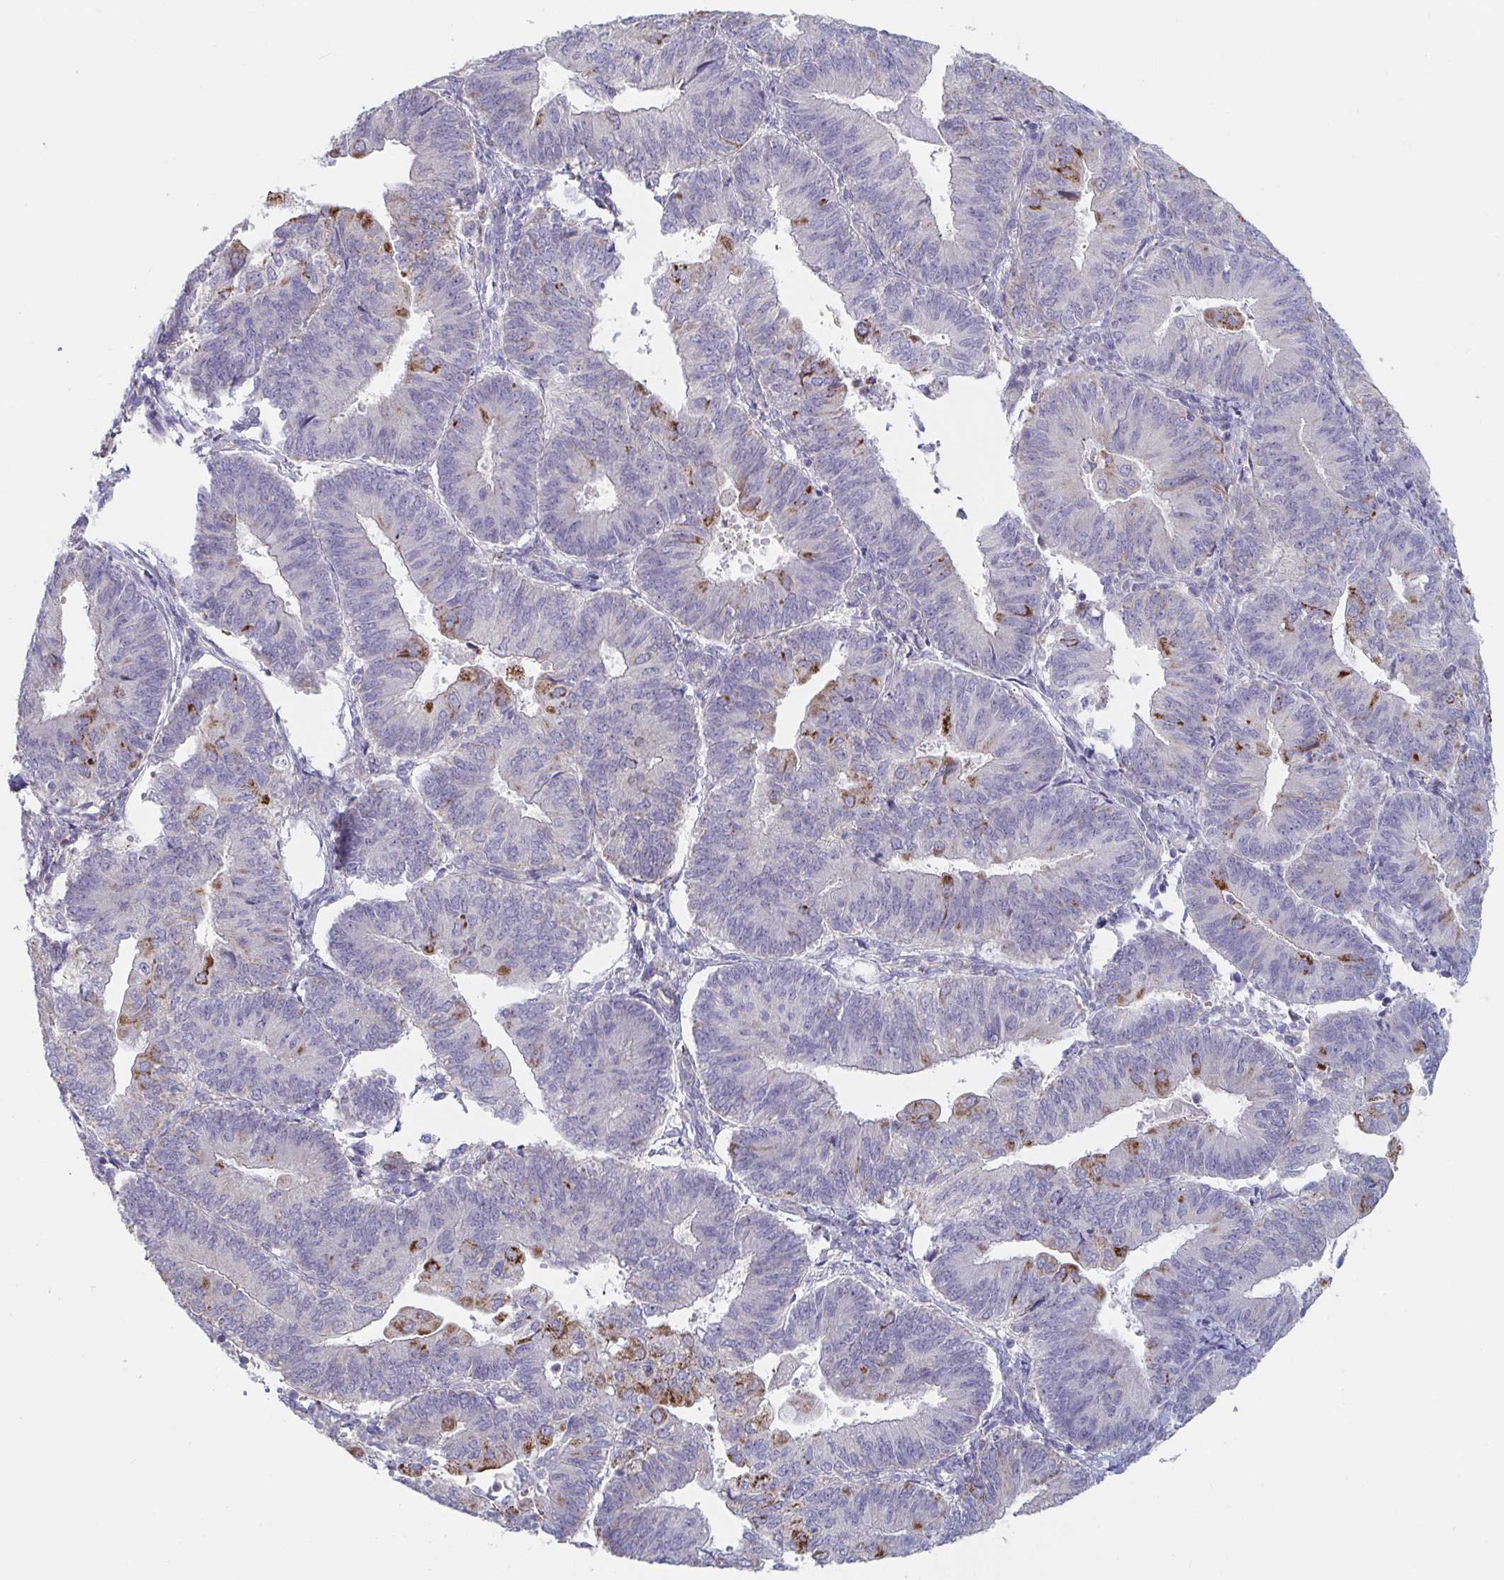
{"staining": {"intensity": "strong", "quantity": "<25%", "location": "cytoplasmic/membranous"}, "tissue": "endometrial cancer", "cell_type": "Tumor cells", "image_type": "cancer", "snomed": [{"axis": "morphology", "description": "Adenocarcinoma, NOS"}, {"axis": "topography", "description": "Endometrium"}], "caption": "This photomicrograph displays adenocarcinoma (endometrial) stained with immunohistochemistry to label a protein in brown. The cytoplasmic/membranous of tumor cells show strong positivity for the protein. Nuclei are counter-stained blue.", "gene": "FAM156B", "patient": {"sex": "female", "age": 65}}